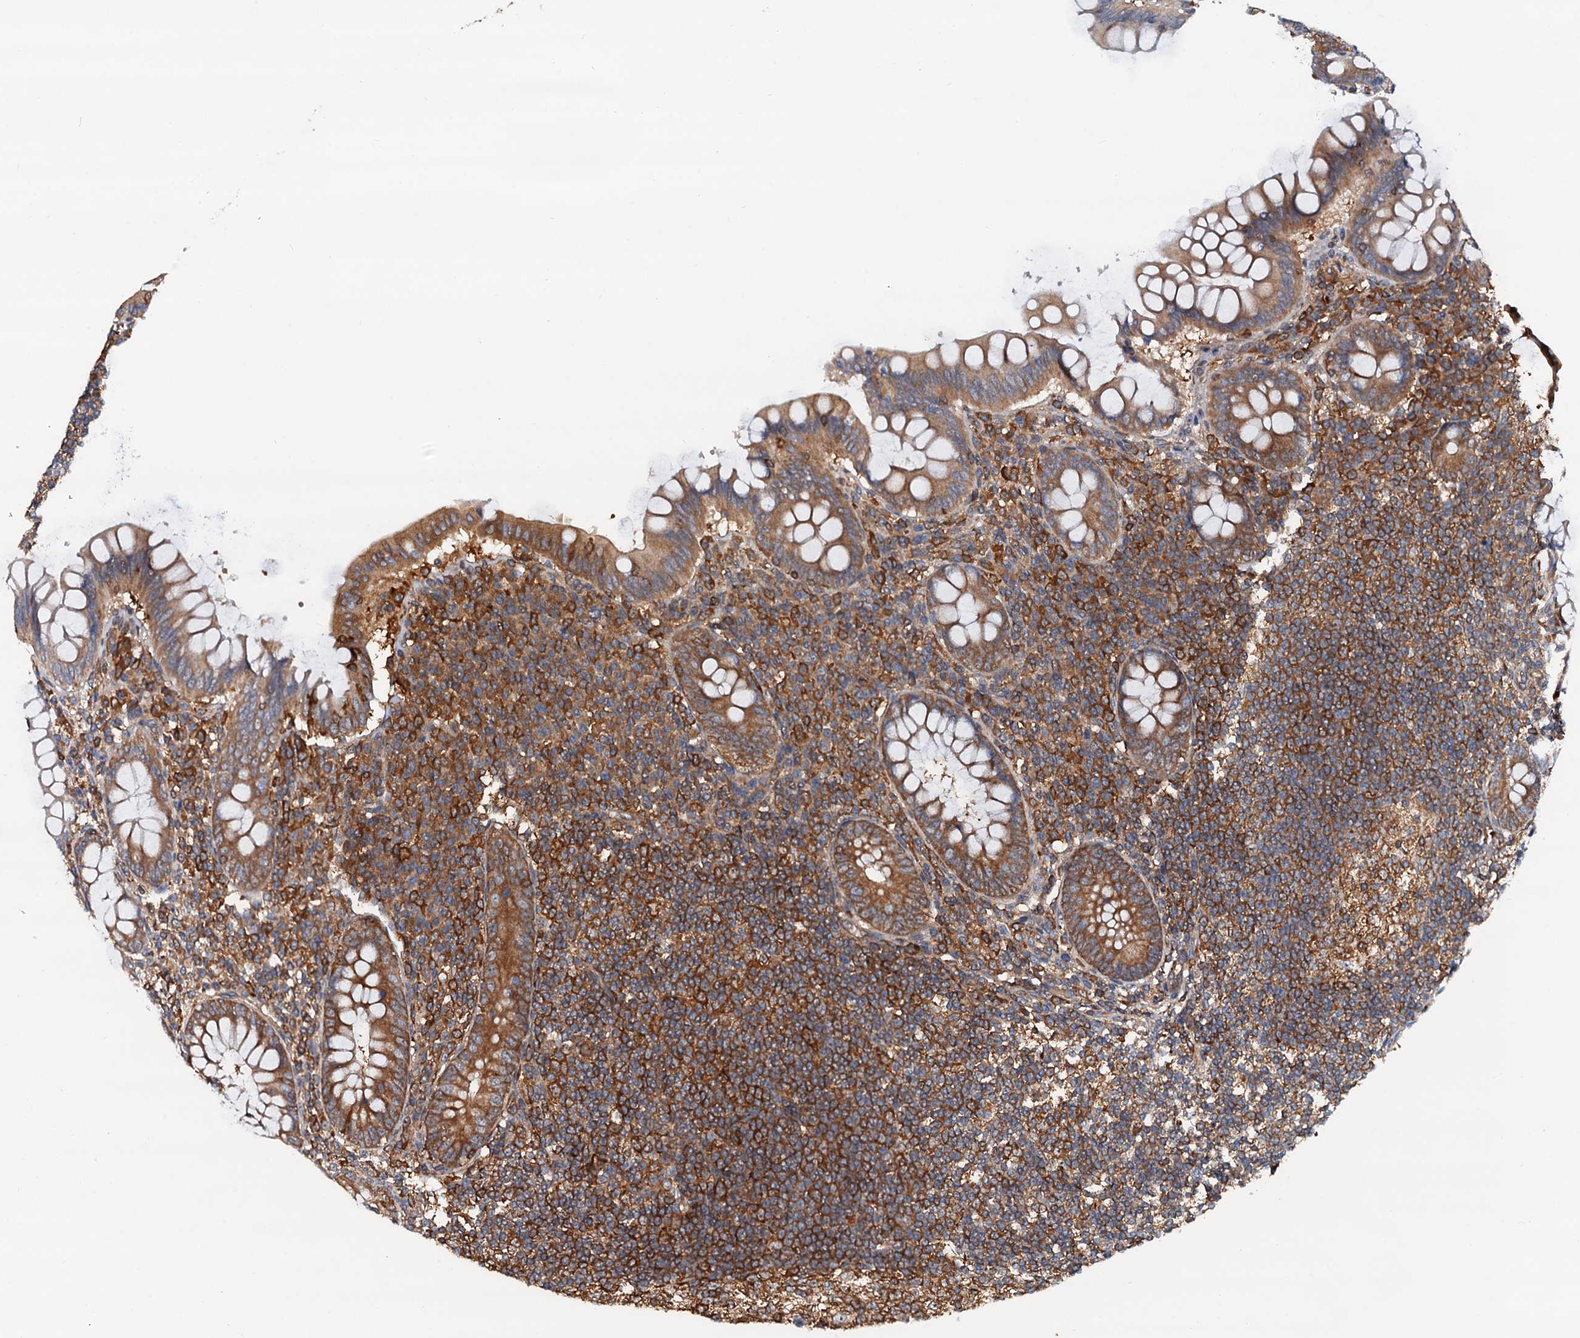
{"staining": {"intensity": "moderate", "quantity": ">75%", "location": "cytoplasmic/membranous"}, "tissue": "appendix", "cell_type": "Glandular cells", "image_type": "normal", "snomed": [{"axis": "morphology", "description": "Normal tissue, NOS"}, {"axis": "topography", "description": "Appendix"}], "caption": "Protein staining displays moderate cytoplasmic/membranous expression in about >75% of glandular cells in unremarkable appendix.", "gene": "USP6NL", "patient": {"sex": "female", "age": 33}}